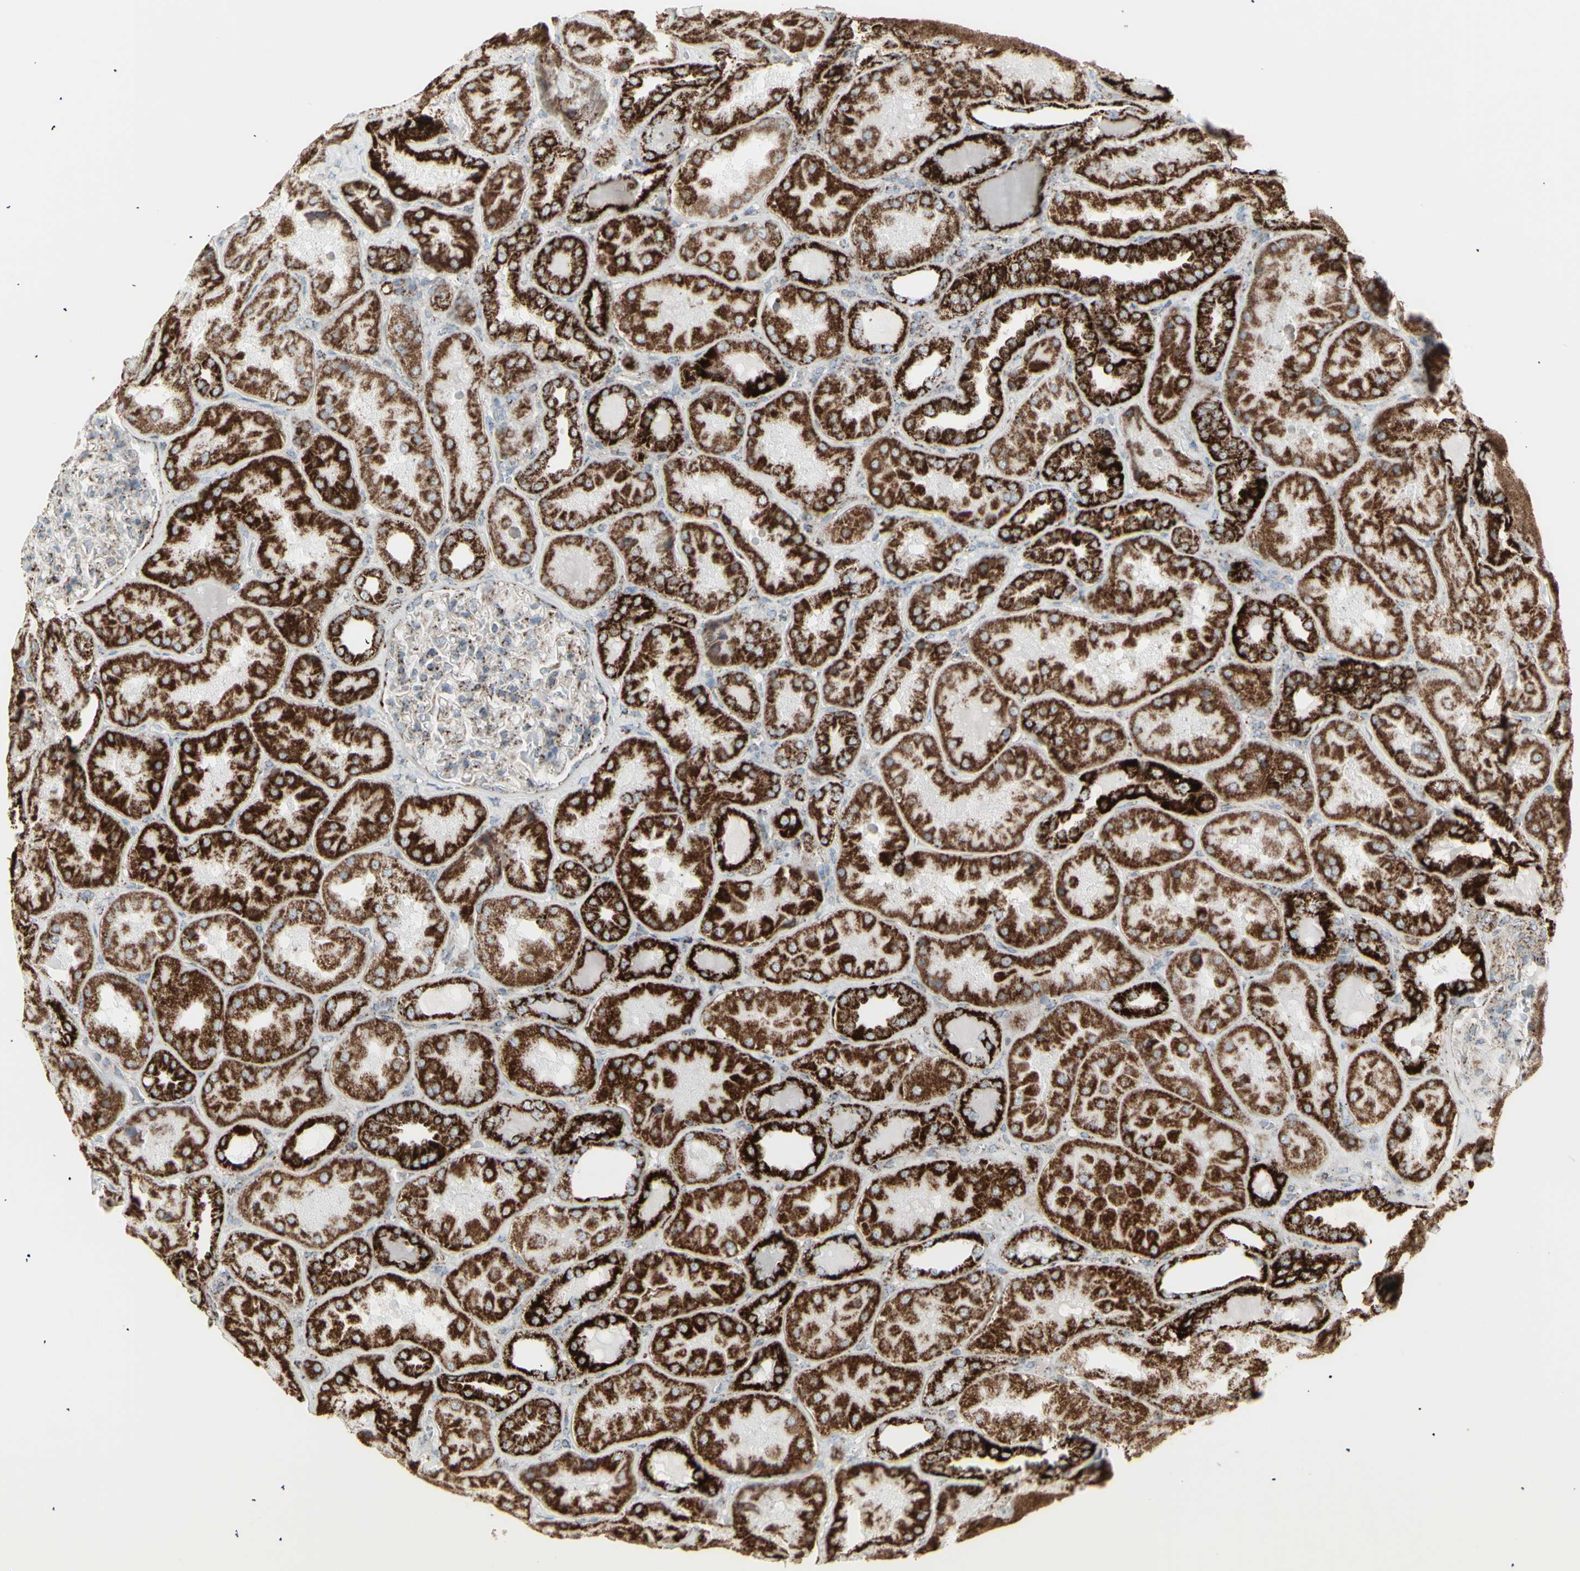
{"staining": {"intensity": "moderate", "quantity": "<25%", "location": "cytoplasmic/membranous"}, "tissue": "kidney", "cell_type": "Cells in glomeruli", "image_type": "normal", "snomed": [{"axis": "morphology", "description": "Normal tissue, NOS"}, {"axis": "topography", "description": "Kidney"}], "caption": "This is an image of IHC staining of normal kidney, which shows moderate expression in the cytoplasmic/membranous of cells in glomeruli.", "gene": "PLGRKT", "patient": {"sex": "female", "age": 56}}